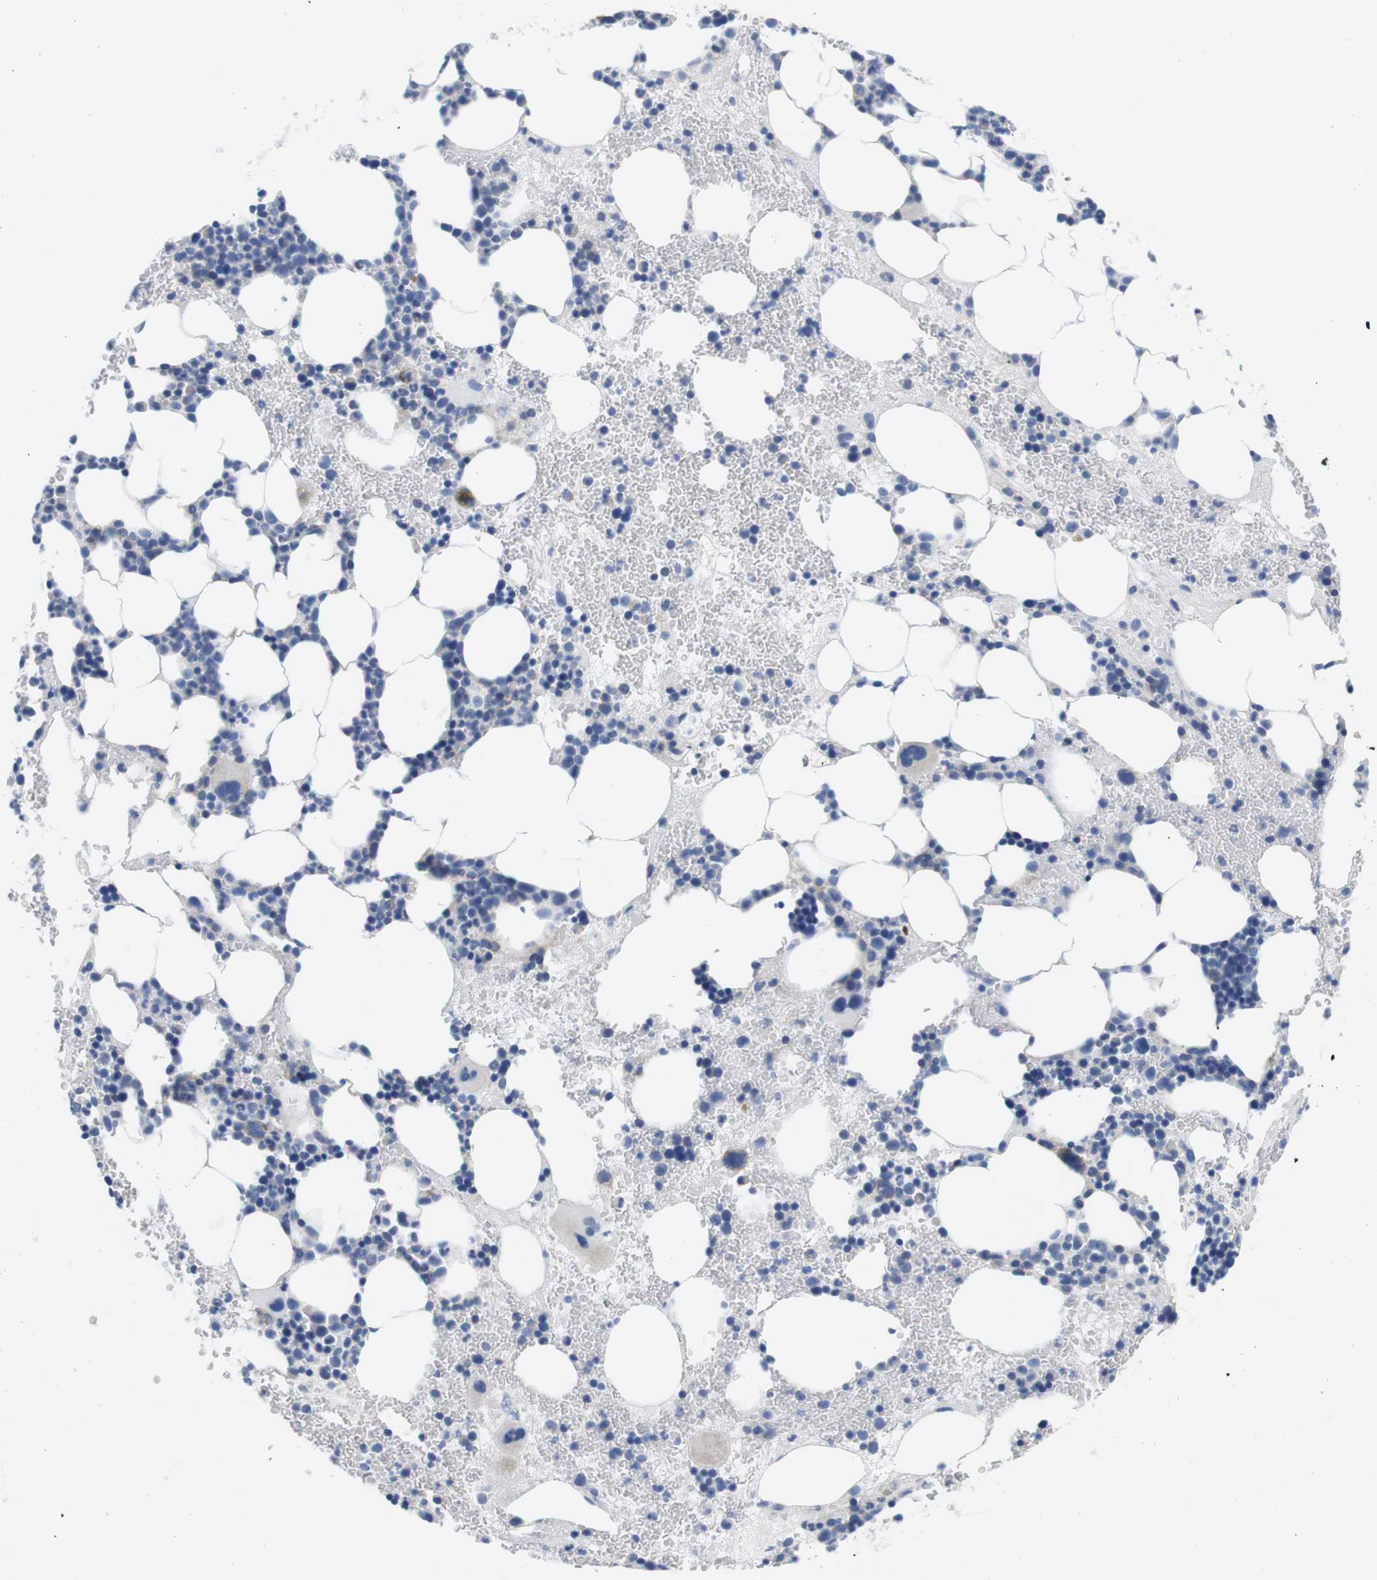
{"staining": {"intensity": "negative", "quantity": "none", "location": "none"}, "tissue": "bone marrow", "cell_type": "Hematopoietic cells", "image_type": "normal", "snomed": [{"axis": "morphology", "description": "Normal tissue, NOS"}, {"axis": "morphology", "description": "Inflammation, NOS"}, {"axis": "topography", "description": "Bone marrow"}], "caption": "IHC of unremarkable human bone marrow exhibits no staining in hematopoietic cells.", "gene": "SCRIB", "patient": {"sex": "female", "age": 76}}